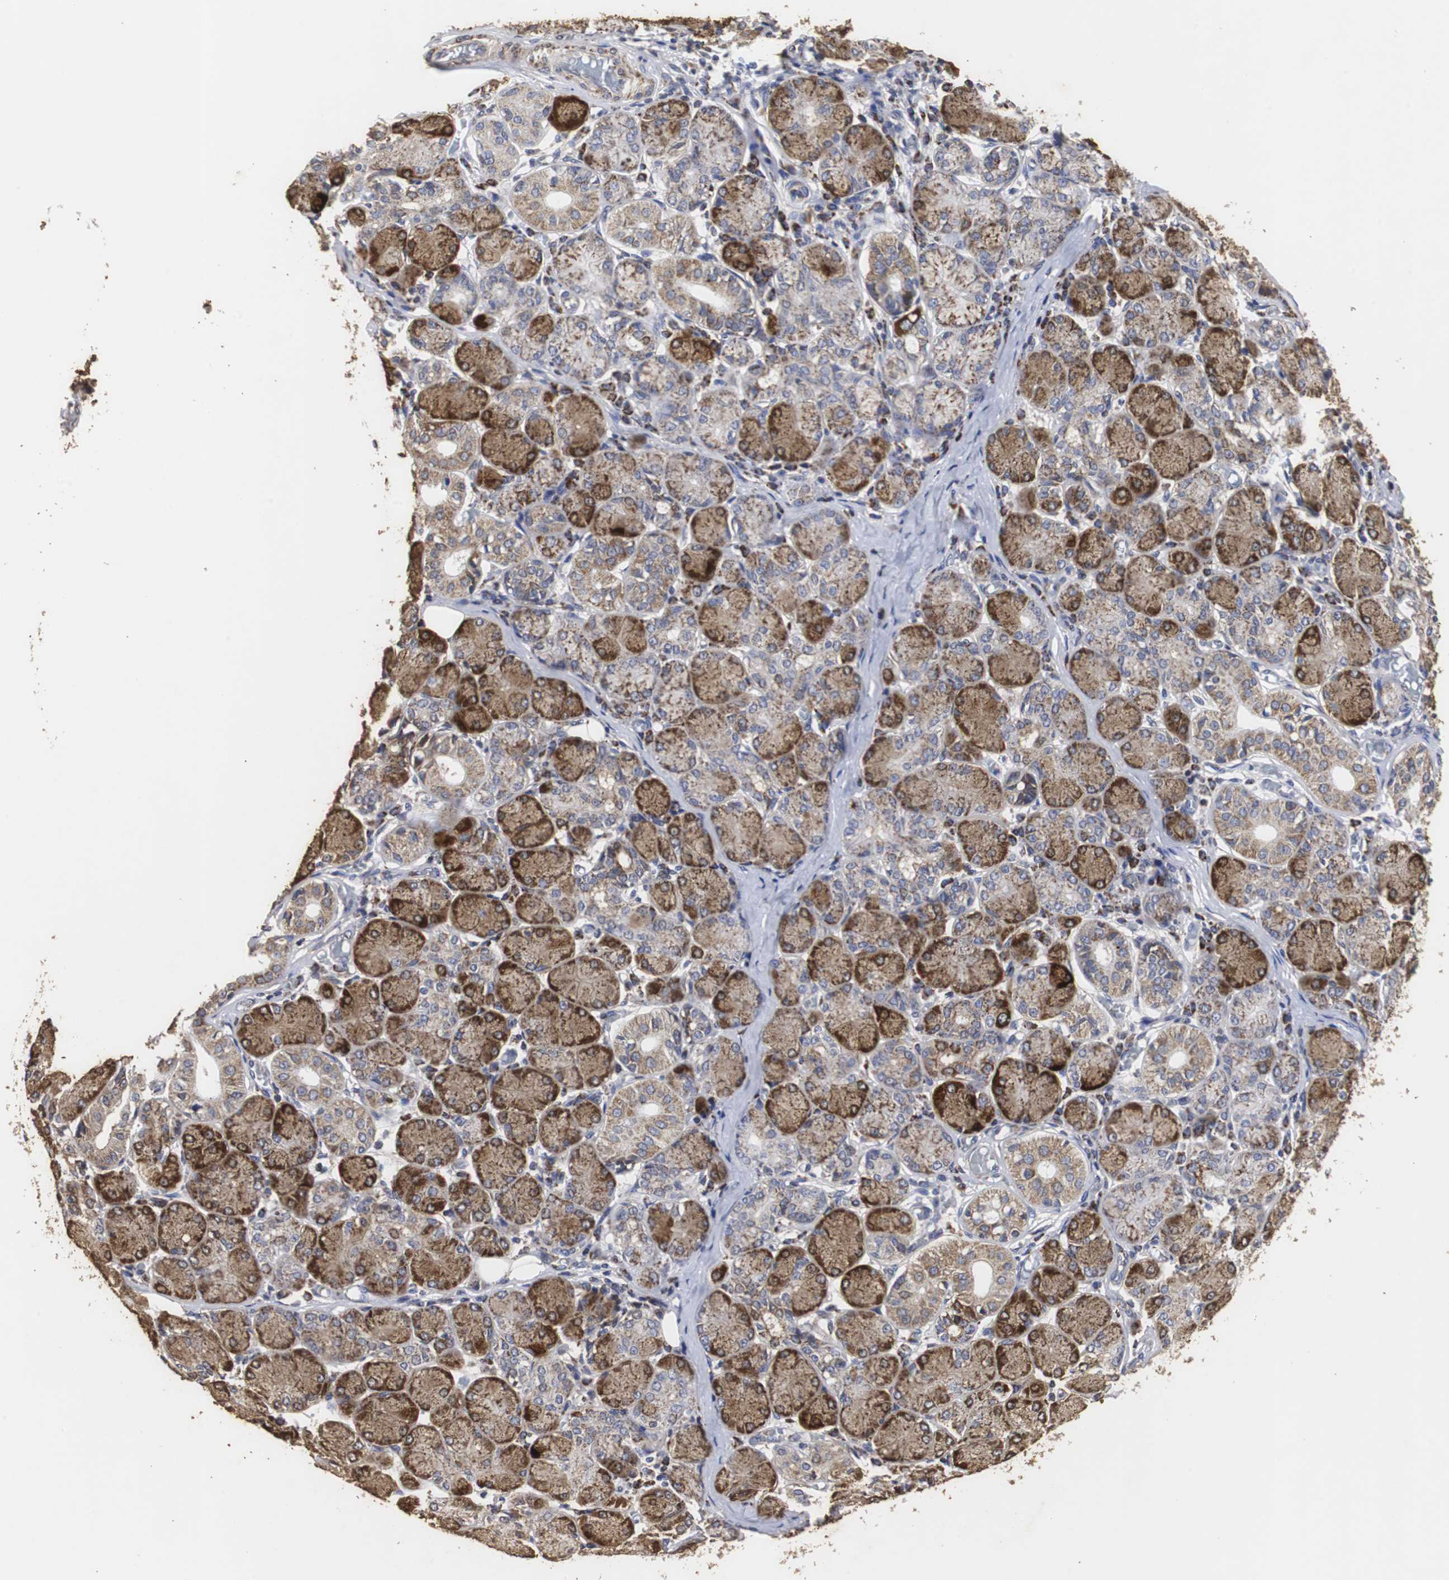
{"staining": {"intensity": "moderate", "quantity": ">75%", "location": "cytoplasmic/membranous"}, "tissue": "salivary gland", "cell_type": "Glandular cells", "image_type": "normal", "snomed": [{"axis": "morphology", "description": "Normal tissue, NOS"}, {"axis": "topography", "description": "Salivary gland"}], "caption": "A brown stain highlights moderate cytoplasmic/membranous staining of a protein in glandular cells of unremarkable salivary gland.", "gene": "HSD17B10", "patient": {"sex": "female", "age": 24}}